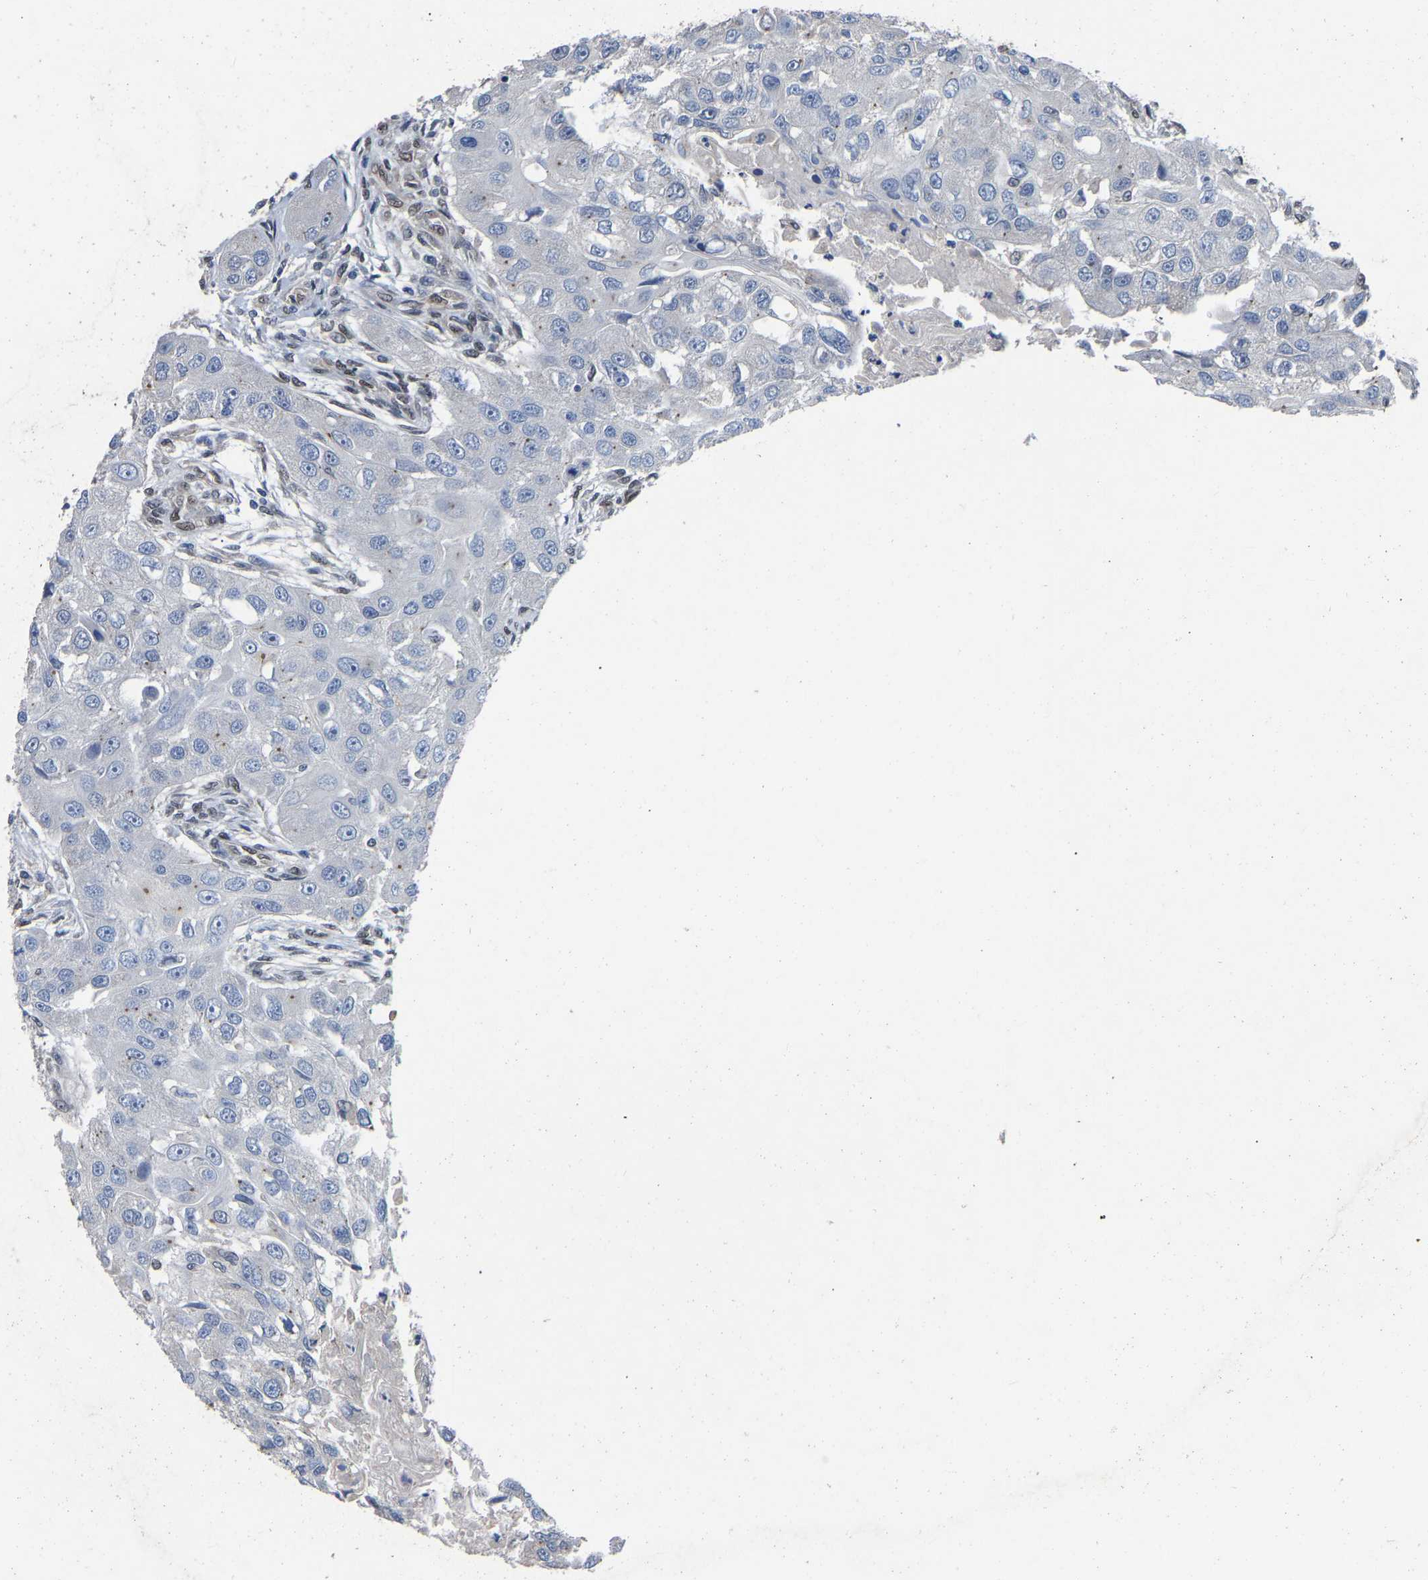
{"staining": {"intensity": "negative", "quantity": "none", "location": "none"}, "tissue": "head and neck cancer", "cell_type": "Tumor cells", "image_type": "cancer", "snomed": [{"axis": "morphology", "description": "Normal tissue, NOS"}, {"axis": "morphology", "description": "Squamous cell carcinoma, NOS"}, {"axis": "topography", "description": "Skeletal muscle"}, {"axis": "topography", "description": "Head-Neck"}], "caption": "Immunohistochemistry (IHC) image of squamous cell carcinoma (head and neck) stained for a protein (brown), which exhibits no staining in tumor cells.", "gene": "QKI", "patient": {"sex": "male", "age": 51}}